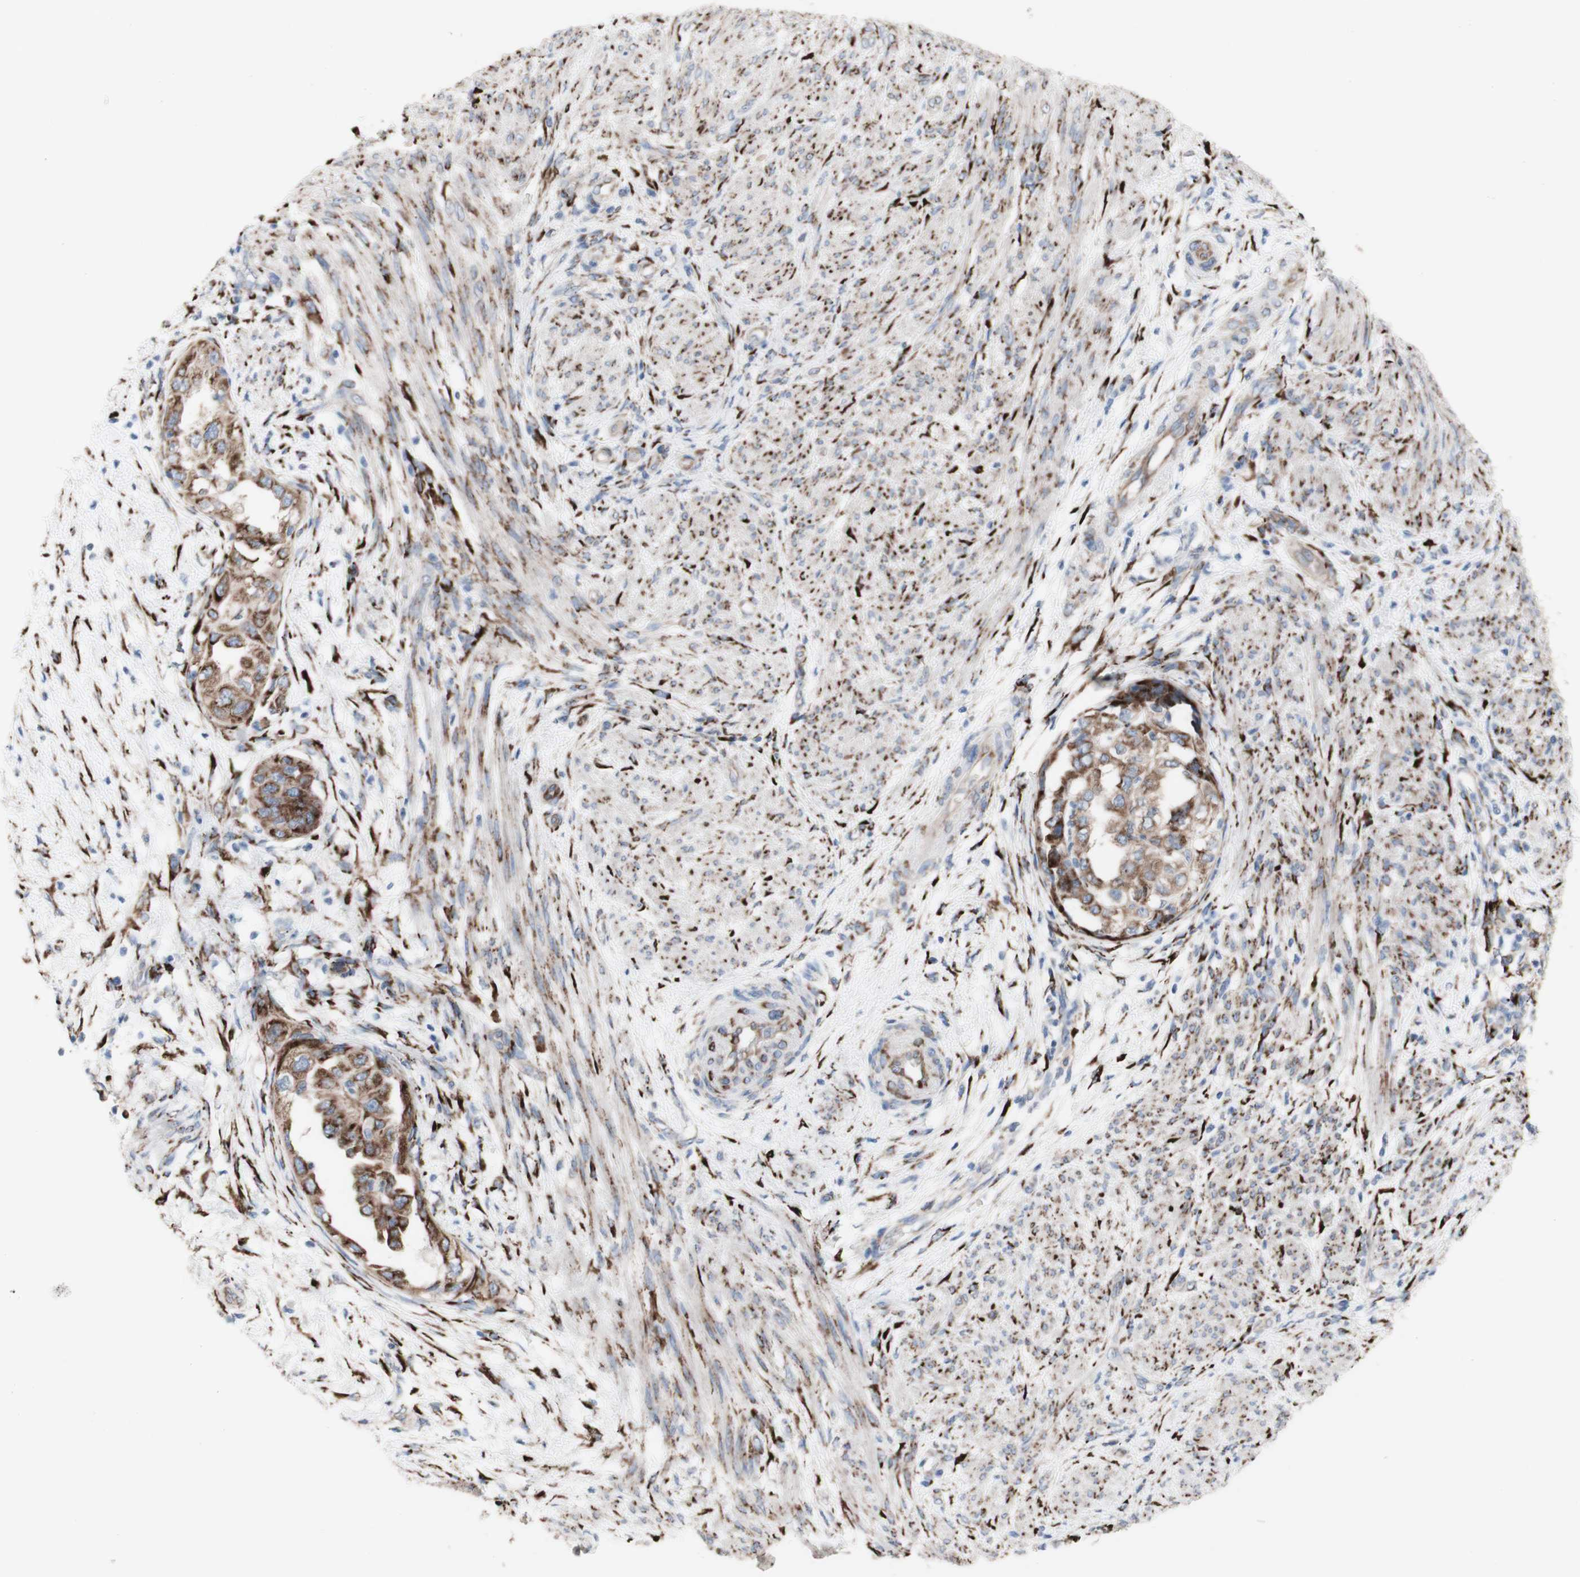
{"staining": {"intensity": "moderate", "quantity": ">75%", "location": "cytoplasmic/membranous"}, "tissue": "endometrial cancer", "cell_type": "Tumor cells", "image_type": "cancer", "snomed": [{"axis": "morphology", "description": "Adenocarcinoma, NOS"}, {"axis": "topography", "description": "Endometrium"}], "caption": "Adenocarcinoma (endometrial) tissue exhibits moderate cytoplasmic/membranous staining in approximately >75% of tumor cells, visualized by immunohistochemistry.", "gene": "AGPAT5", "patient": {"sex": "female", "age": 85}}